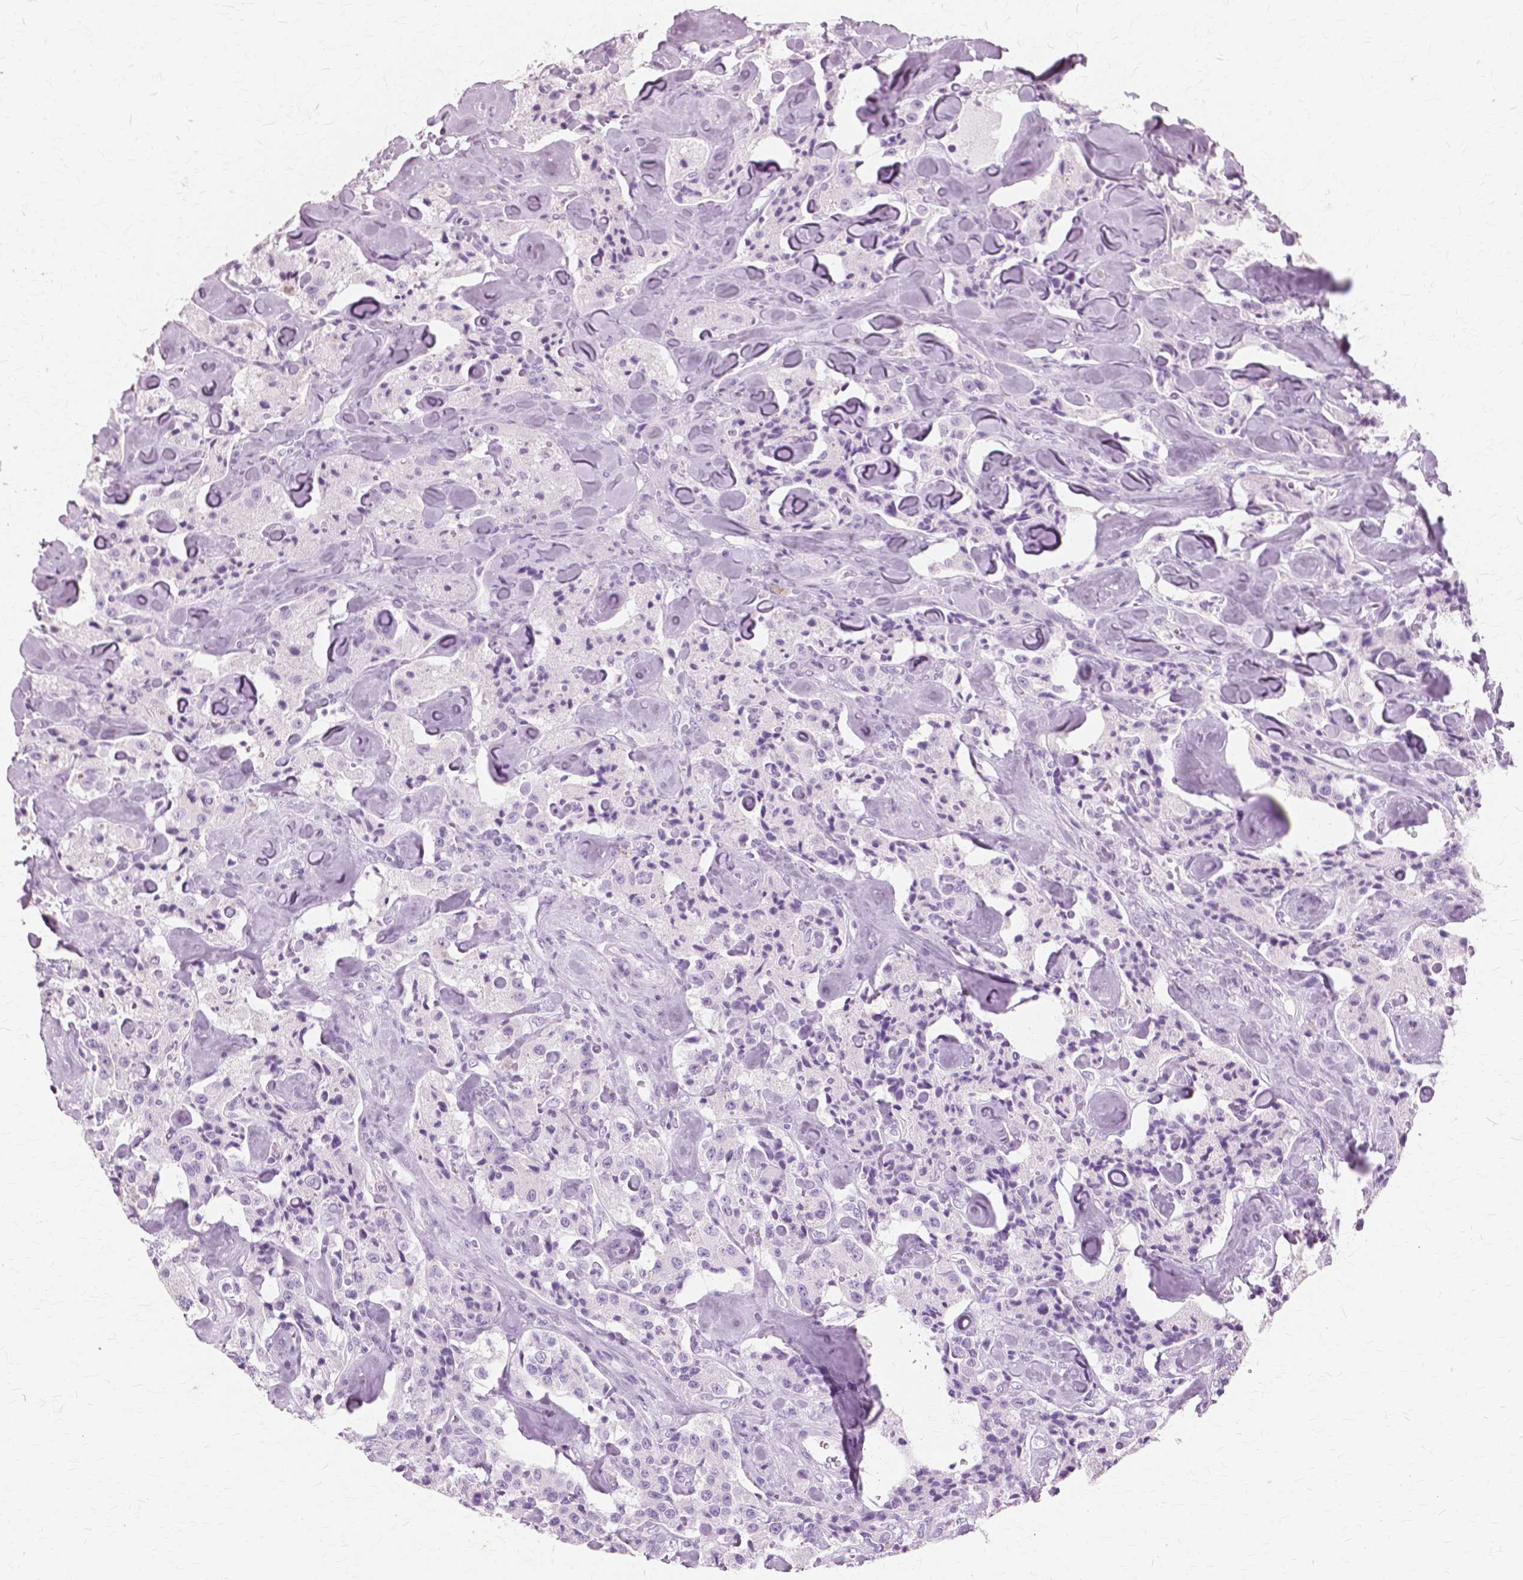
{"staining": {"intensity": "negative", "quantity": "none", "location": "none"}, "tissue": "carcinoid", "cell_type": "Tumor cells", "image_type": "cancer", "snomed": [{"axis": "morphology", "description": "Carcinoid, malignant, NOS"}, {"axis": "topography", "description": "Pancreas"}], "caption": "Tumor cells show no significant protein staining in malignant carcinoid. Nuclei are stained in blue.", "gene": "SFTPD", "patient": {"sex": "male", "age": 41}}